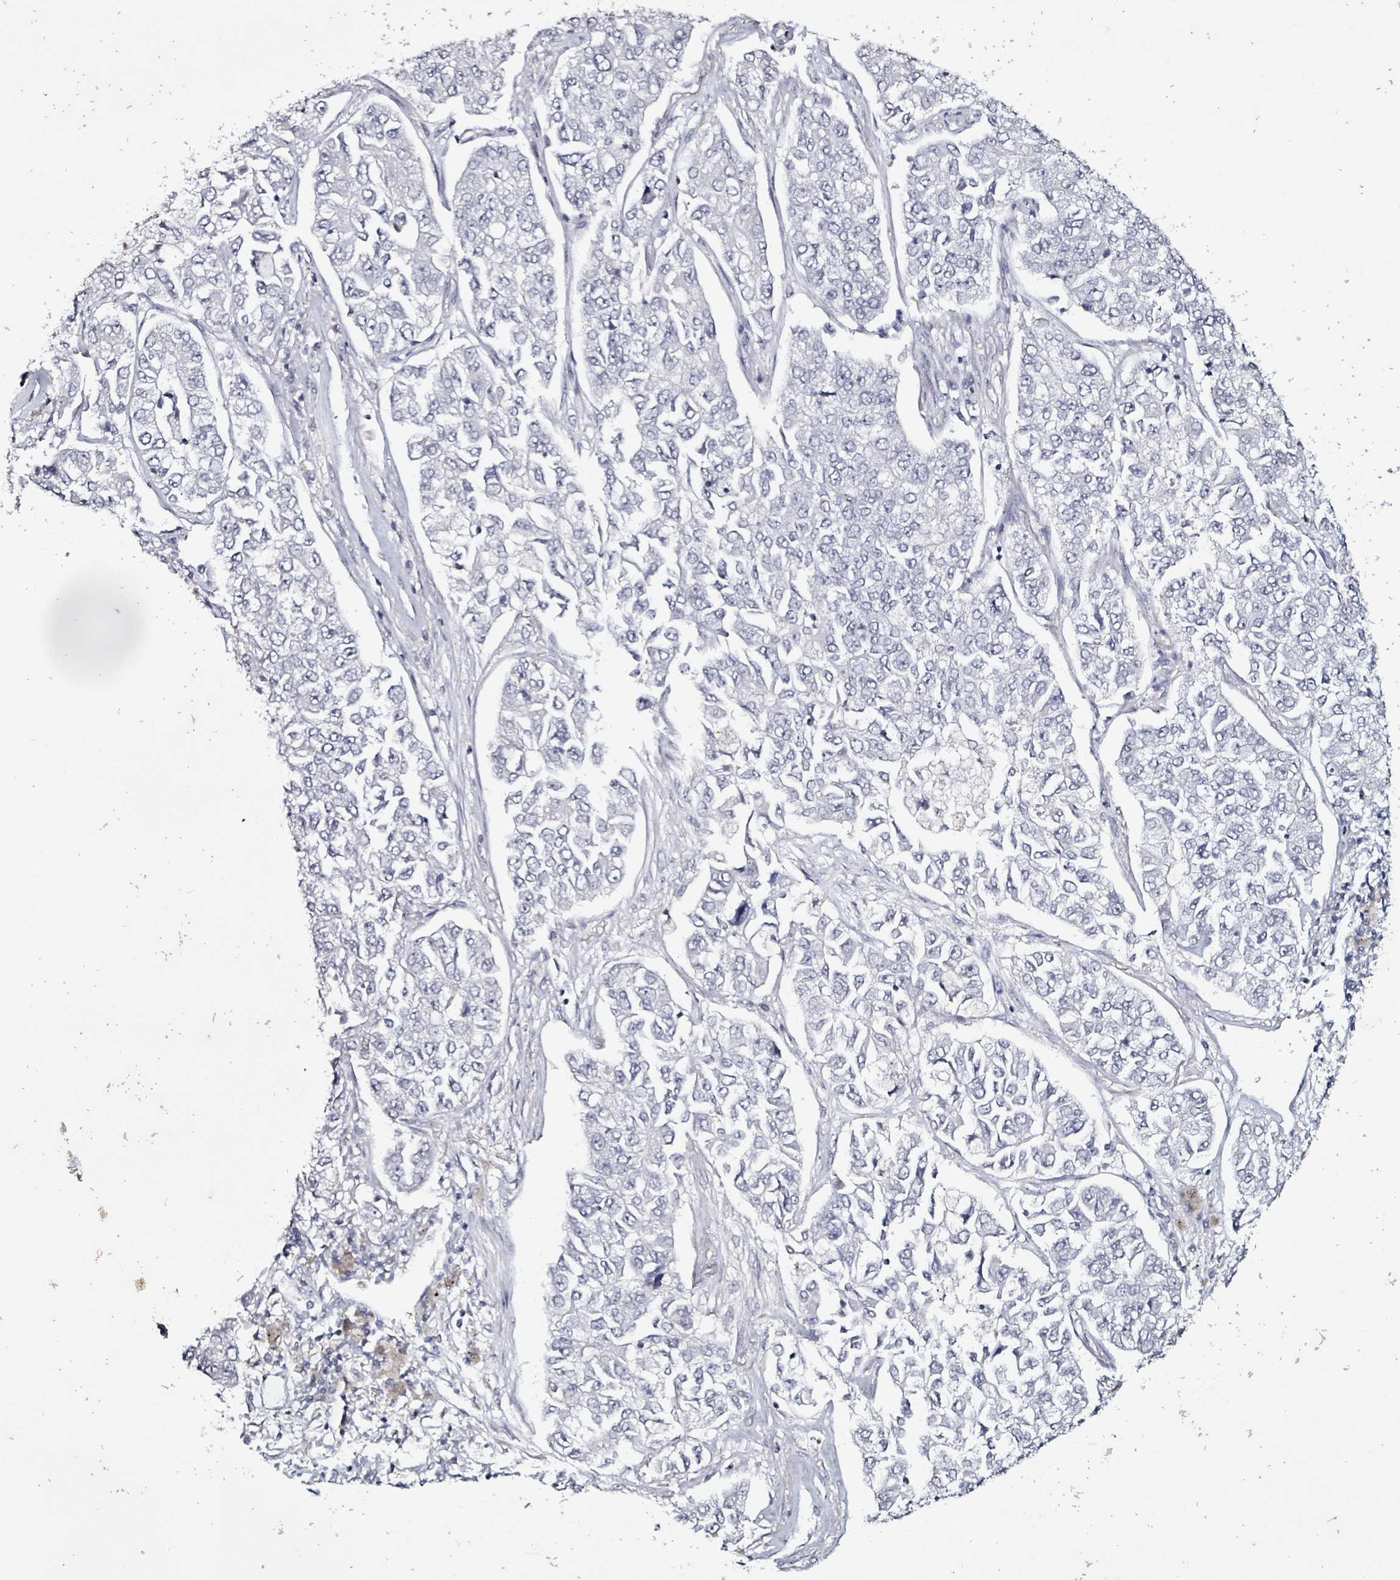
{"staining": {"intensity": "negative", "quantity": "none", "location": "none"}, "tissue": "lung cancer", "cell_type": "Tumor cells", "image_type": "cancer", "snomed": [{"axis": "morphology", "description": "Adenocarcinoma, NOS"}, {"axis": "topography", "description": "Lung"}], "caption": "Tumor cells are negative for protein expression in human lung cancer. (DAB IHC with hematoxylin counter stain).", "gene": "CA9", "patient": {"sex": "male", "age": 49}}